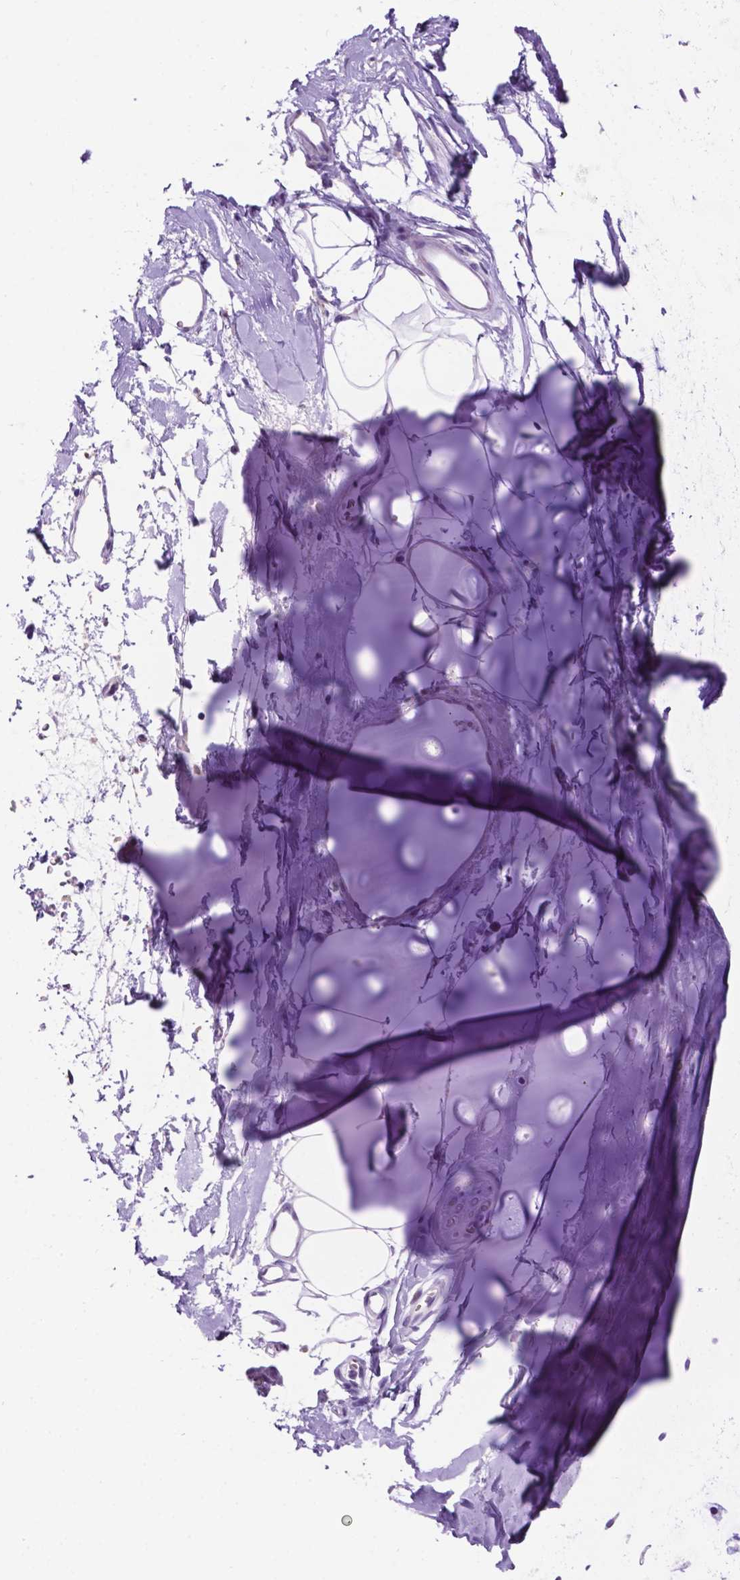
{"staining": {"intensity": "negative", "quantity": "none", "location": "none"}, "tissue": "adipose tissue", "cell_type": "Adipocytes", "image_type": "normal", "snomed": [{"axis": "morphology", "description": "Normal tissue, NOS"}, {"axis": "topography", "description": "Cartilage tissue"}, {"axis": "topography", "description": "Bronchus"}], "caption": "High power microscopy photomicrograph of an IHC photomicrograph of benign adipose tissue, revealing no significant positivity in adipocytes.", "gene": "SPDYA", "patient": {"sex": "male", "age": 58}}